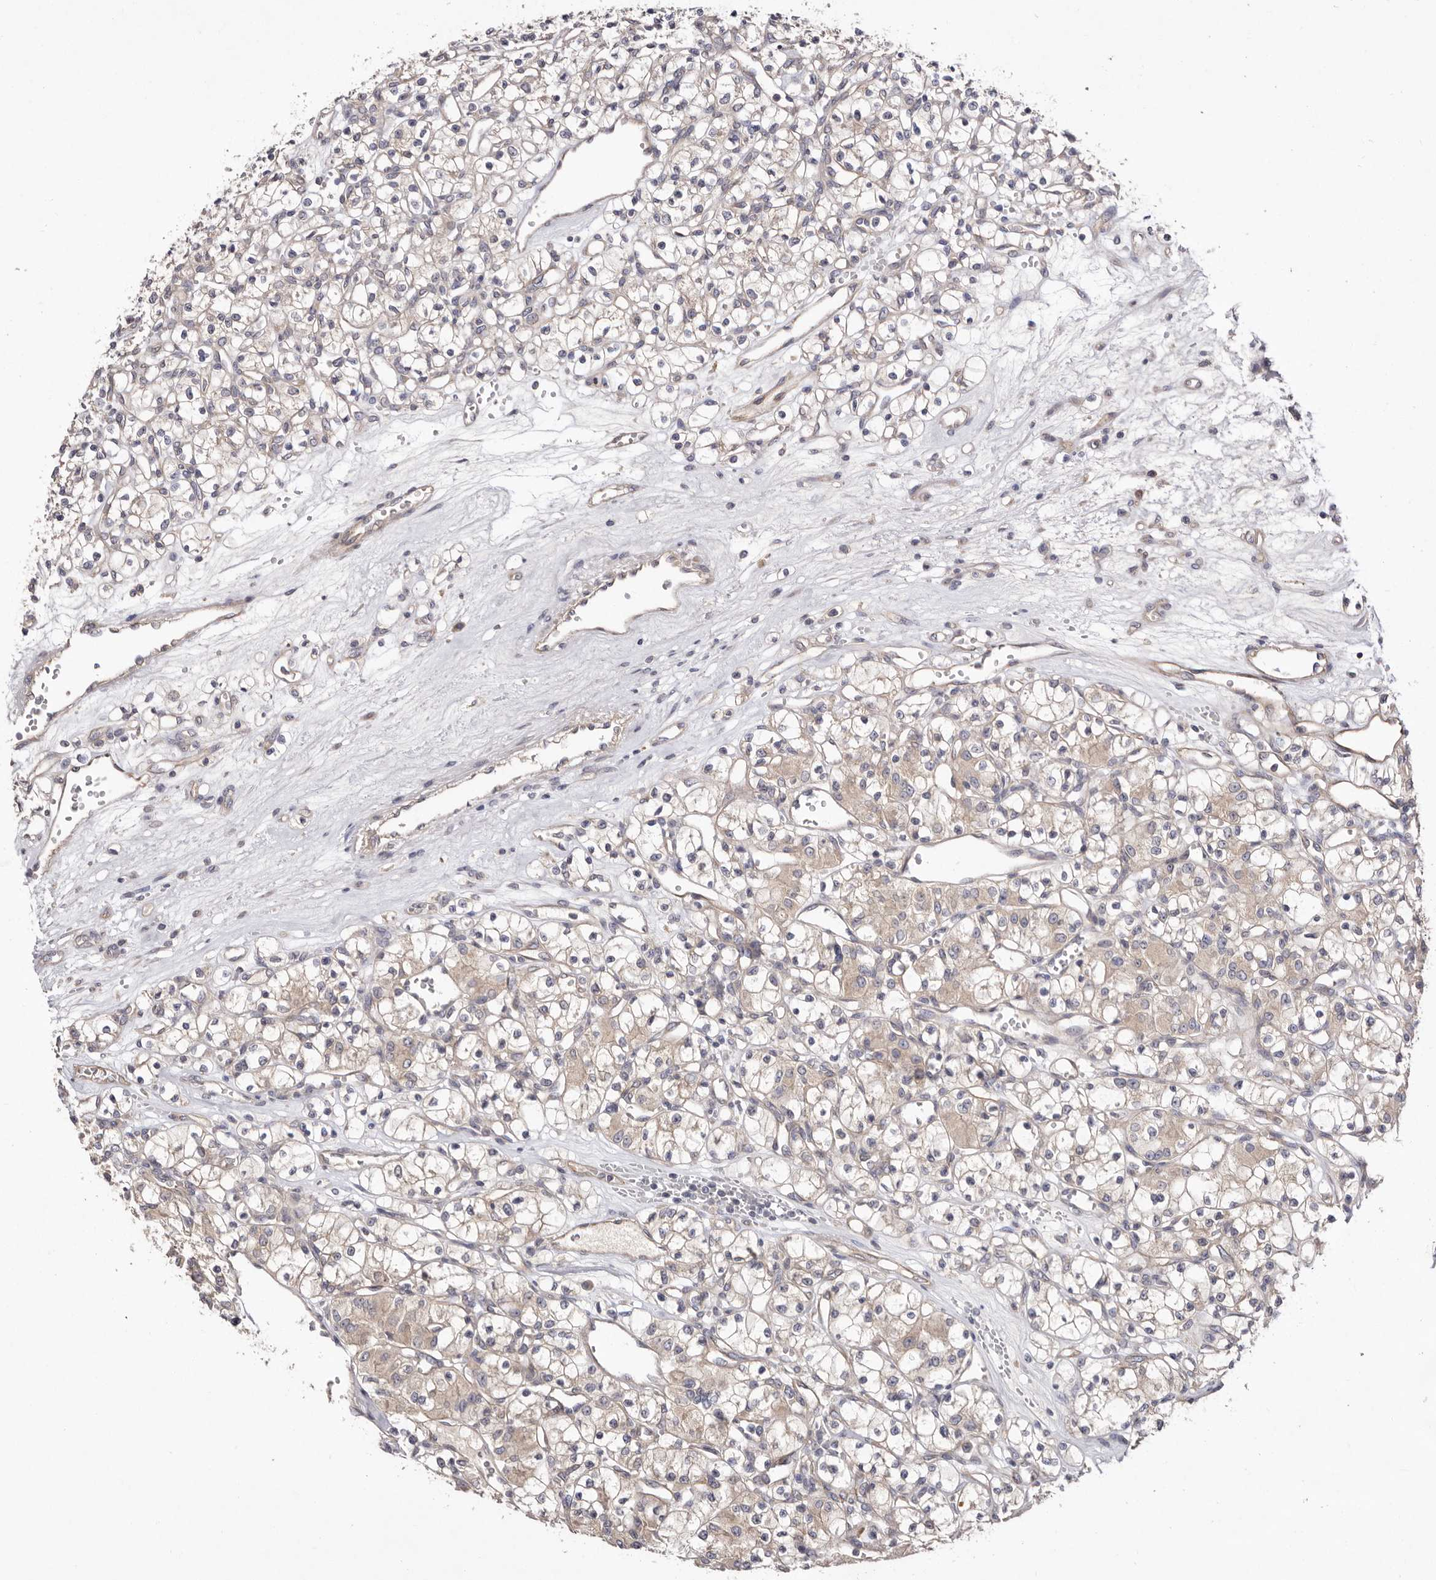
{"staining": {"intensity": "weak", "quantity": ">75%", "location": "cytoplasmic/membranous"}, "tissue": "renal cancer", "cell_type": "Tumor cells", "image_type": "cancer", "snomed": [{"axis": "morphology", "description": "Adenocarcinoma, NOS"}, {"axis": "topography", "description": "Kidney"}], "caption": "Adenocarcinoma (renal) stained with a brown dye demonstrates weak cytoplasmic/membranous positive staining in approximately >75% of tumor cells.", "gene": "FAM167B", "patient": {"sex": "female", "age": 59}}